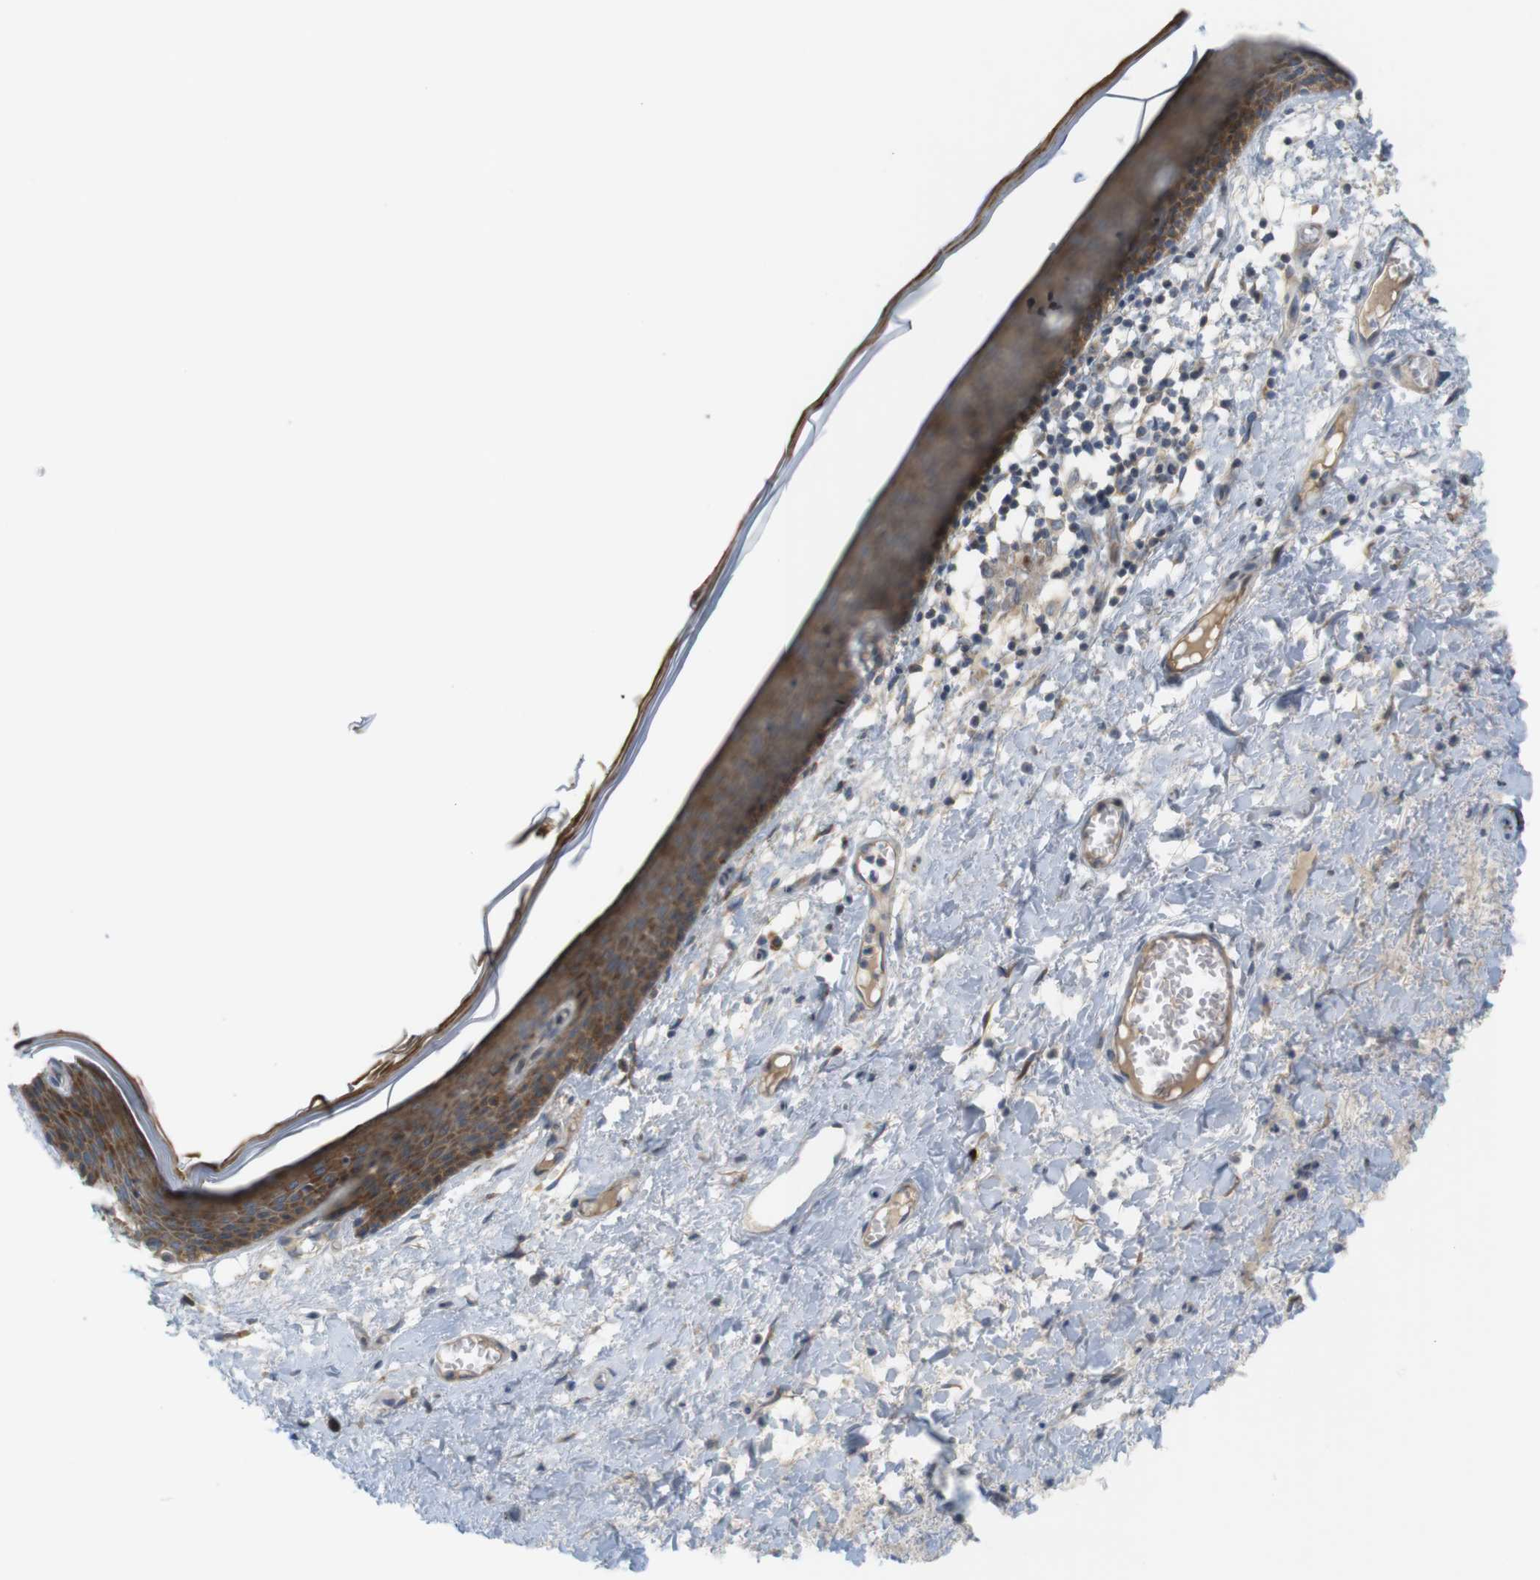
{"staining": {"intensity": "strong", "quantity": ">75%", "location": "cytoplasmic/membranous"}, "tissue": "skin", "cell_type": "Epidermal cells", "image_type": "normal", "snomed": [{"axis": "morphology", "description": "Normal tissue, NOS"}, {"axis": "topography", "description": "Vulva"}], "caption": "Human skin stained with a brown dye demonstrates strong cytoplasmic/membranous positive positivity in approximately >75% of epidermal cells.", "gene": "GJC3", "patient": {"sex": "female", "age": 54}}